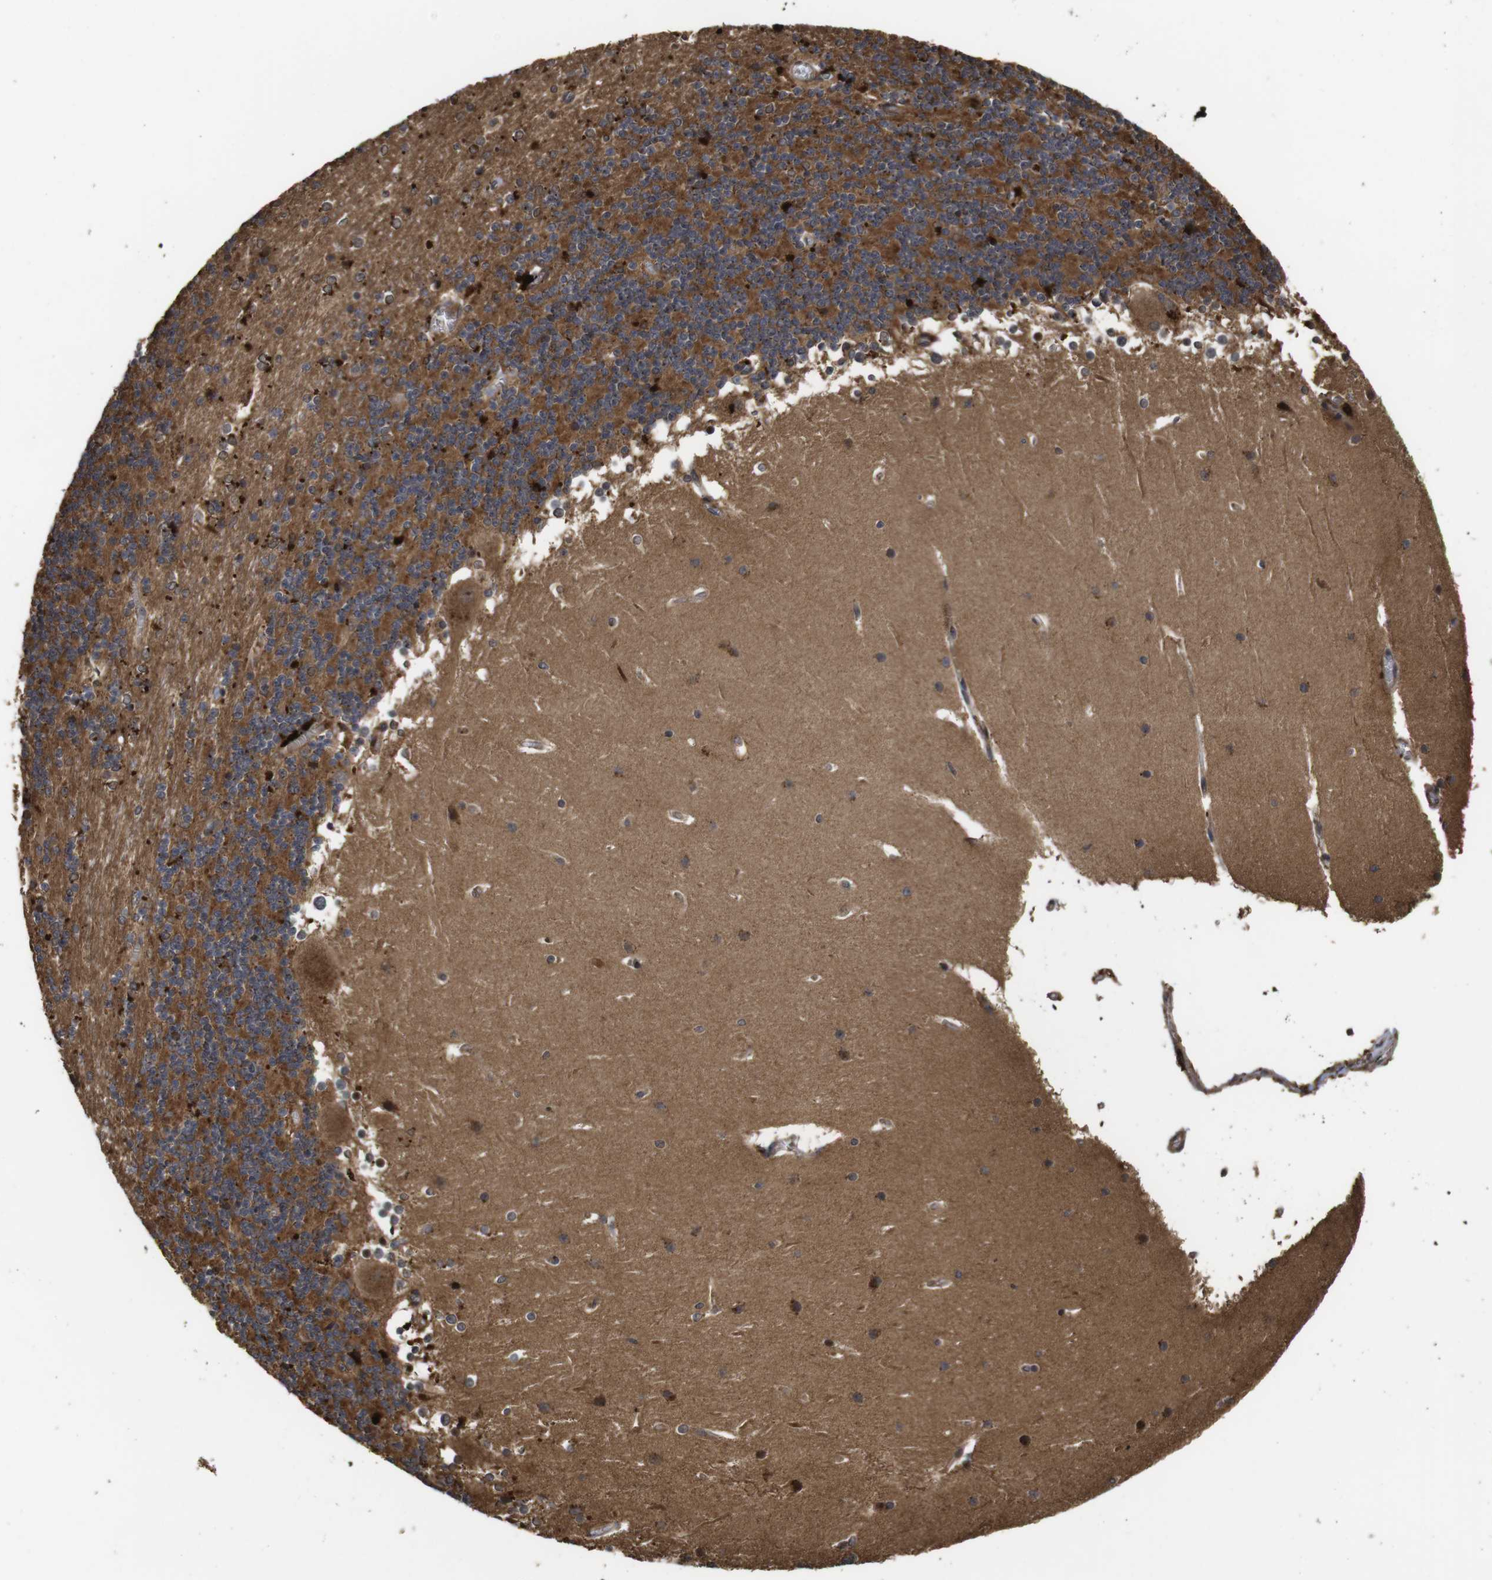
{"staining": {"intensity": "moderate", "quantity": ">75%", "location": "cytoplasmic/membranous"}, "tissue": "cerebellum", "cell_type": "Cells in granular layer", "image_type": "normal", "snomed": [{"axis": "morphology", "description": "Normal tissue, NOS"}, {"axis": "topography", "description": "Cerebellum"}], "caption": "Protein analysis of unremarkable cerebellum shows moderate cytoplasmic/membranous expression in about >75% of cells in granular layer.", "gene": "PTPN14", "patient": {"sex": "female", "age": 19}}